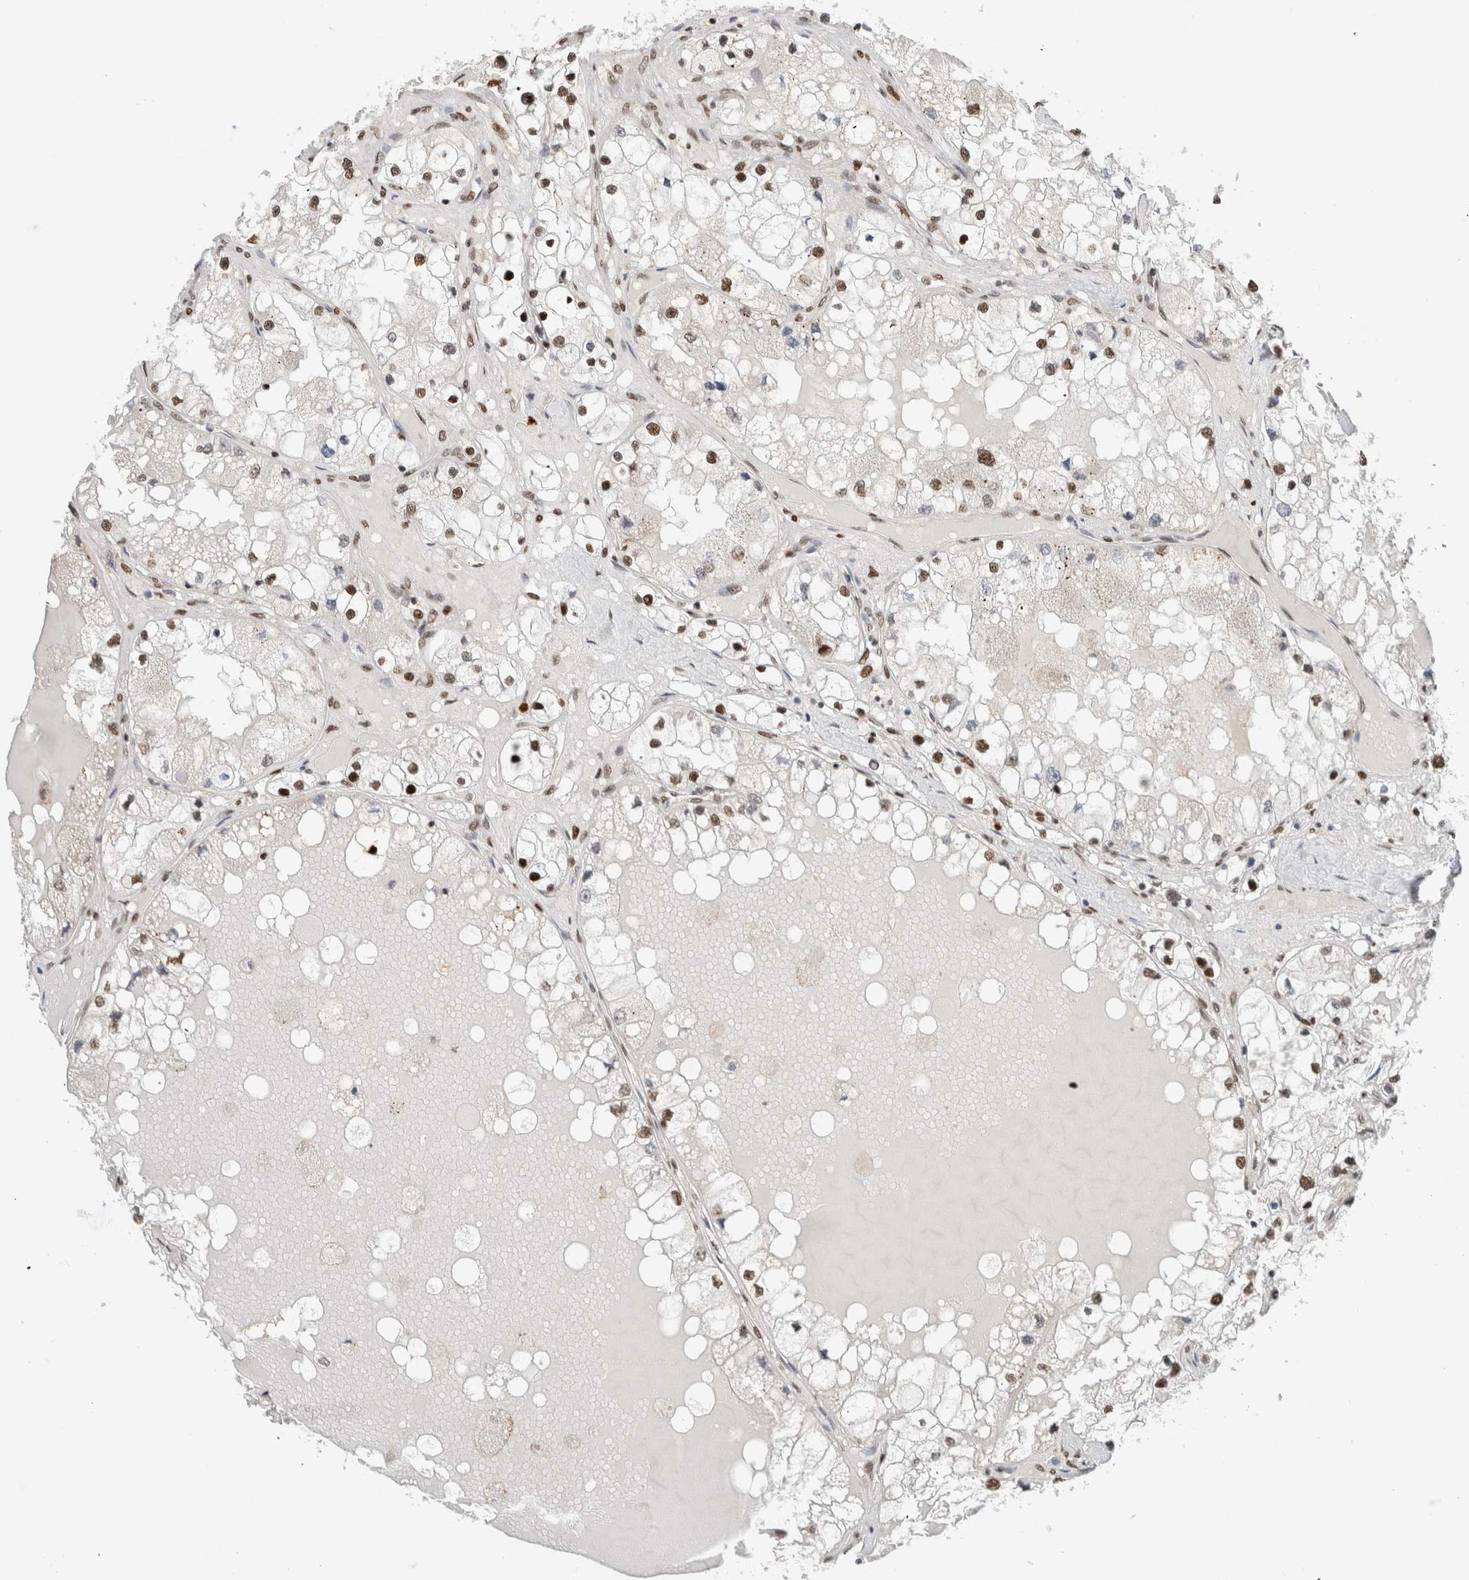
{"staining": {"intensity": "moderate", "quantity": ">75%", "location": "nuclear"}, "tissue": "renal cancer", "cell_type": "Tumor cells", "image_type": "cancer", "snomed": [{"axis": "morphology", "description": "Adenocarcinoma, NOS"}, {"axis": "topography", "description": "Kidney"}], "caption": "An image showing moderate nuclear positivity in about >75% of tumor cells in renal adenocarcinoma, as visualized by brown immunohistochemical staining.", "gene": "HNRNPR", "patient": {"sex": "male", "age": 68}}